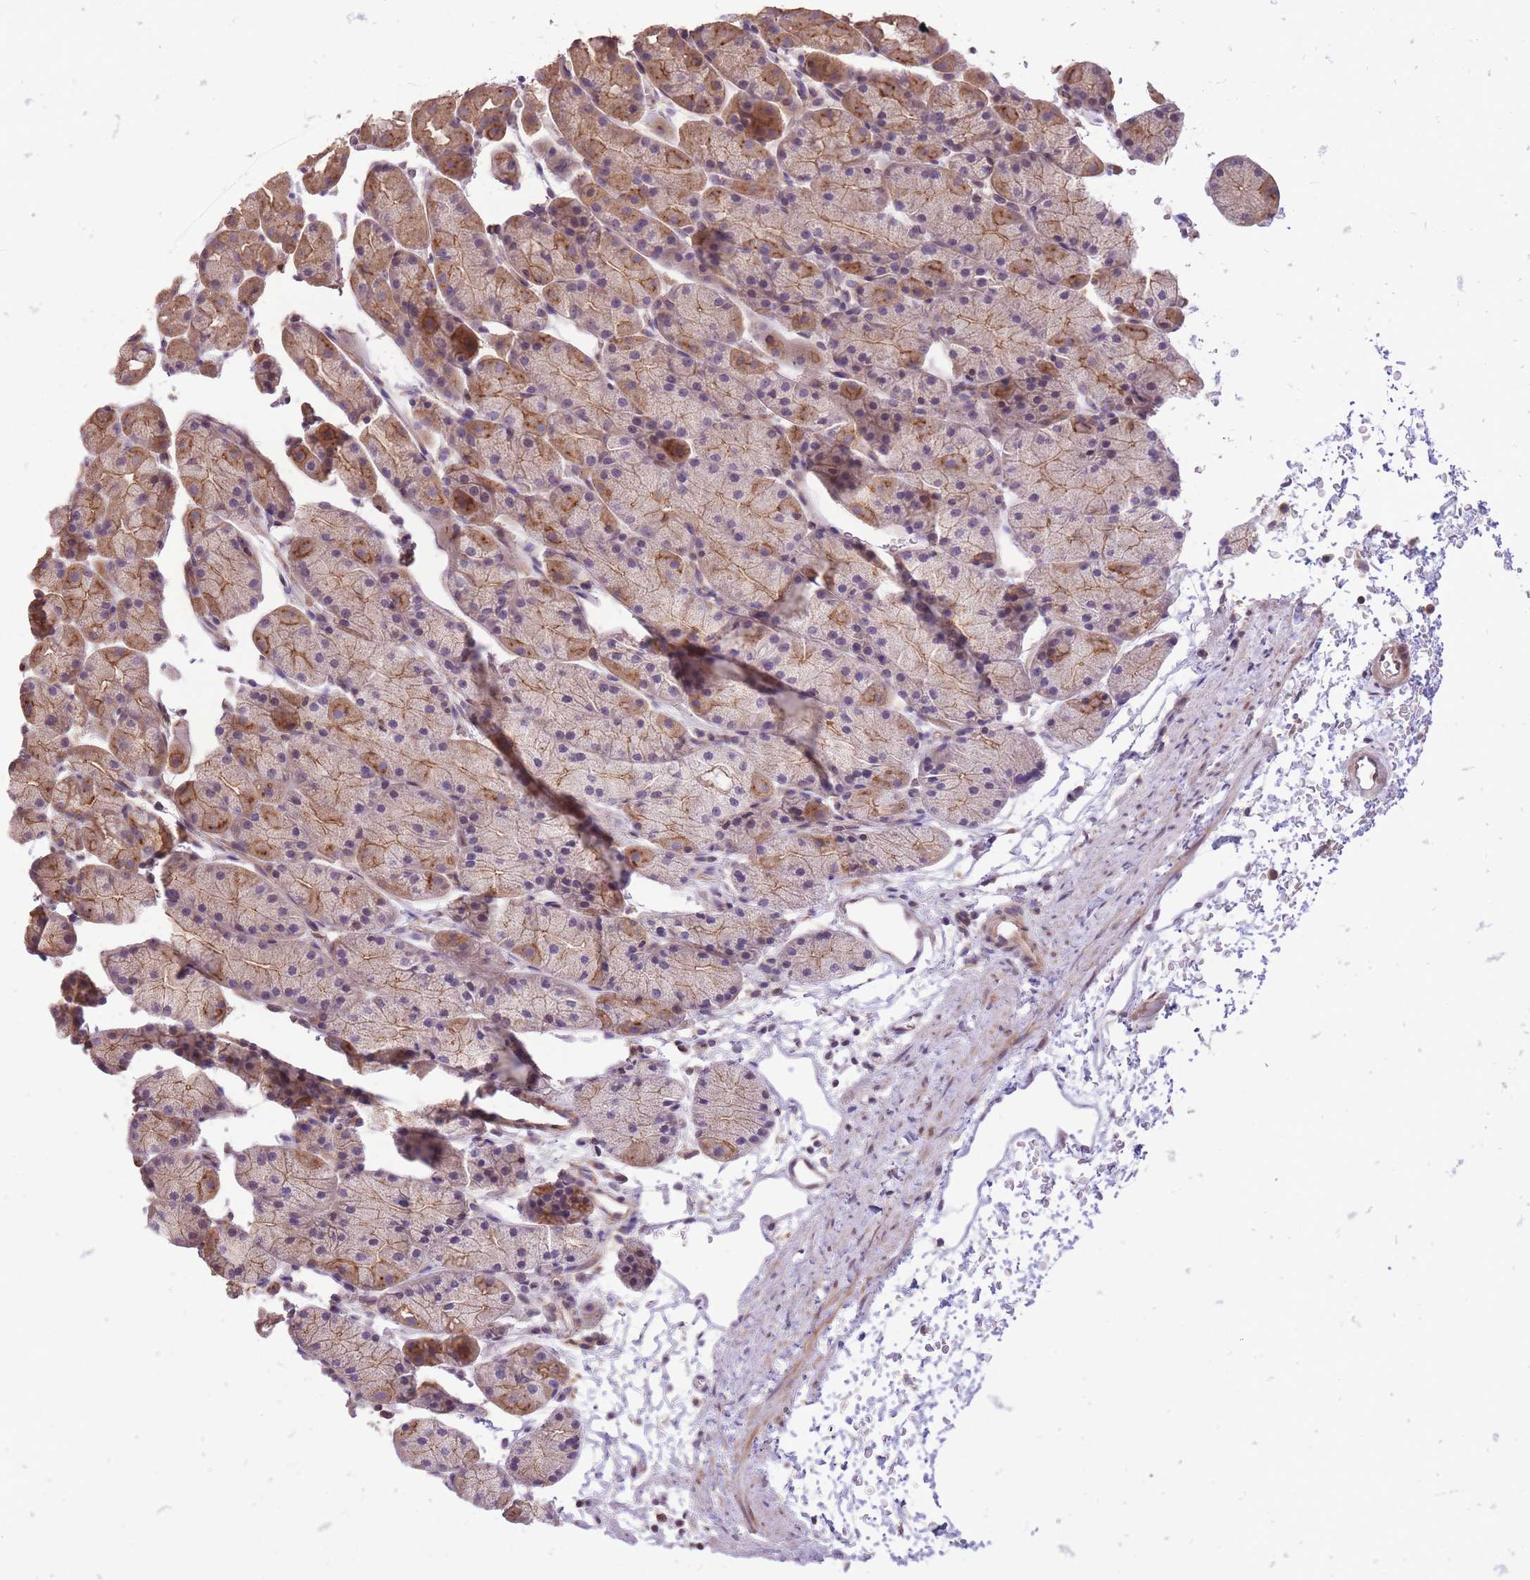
{"staining": {"intensity": "moderate", "quantity": ">75%", "location": "cytoplasmic/membranous"}, "tissue": "stomach", "cell_type": "Glandular cells", "image_type": "normal", "snomed": [{"axis": "morphology", "description": "Normal tissue, NOS"}, {"axis": "topography", "description": "Stomach, upper"}, {"axis": "topography", "description": "Stomach"}], "caption": "An immunohistochemistry histopathology image of unremarkable tissue is shown. Protein staining in brown shows moderate cytoplasmic/membranous positivity in stomach within glandular cells. (DAB = brown stain, brightfield microscopy at high magnification).", "gene": "TET3", "patient": {"sex": "male", "age": 47}}